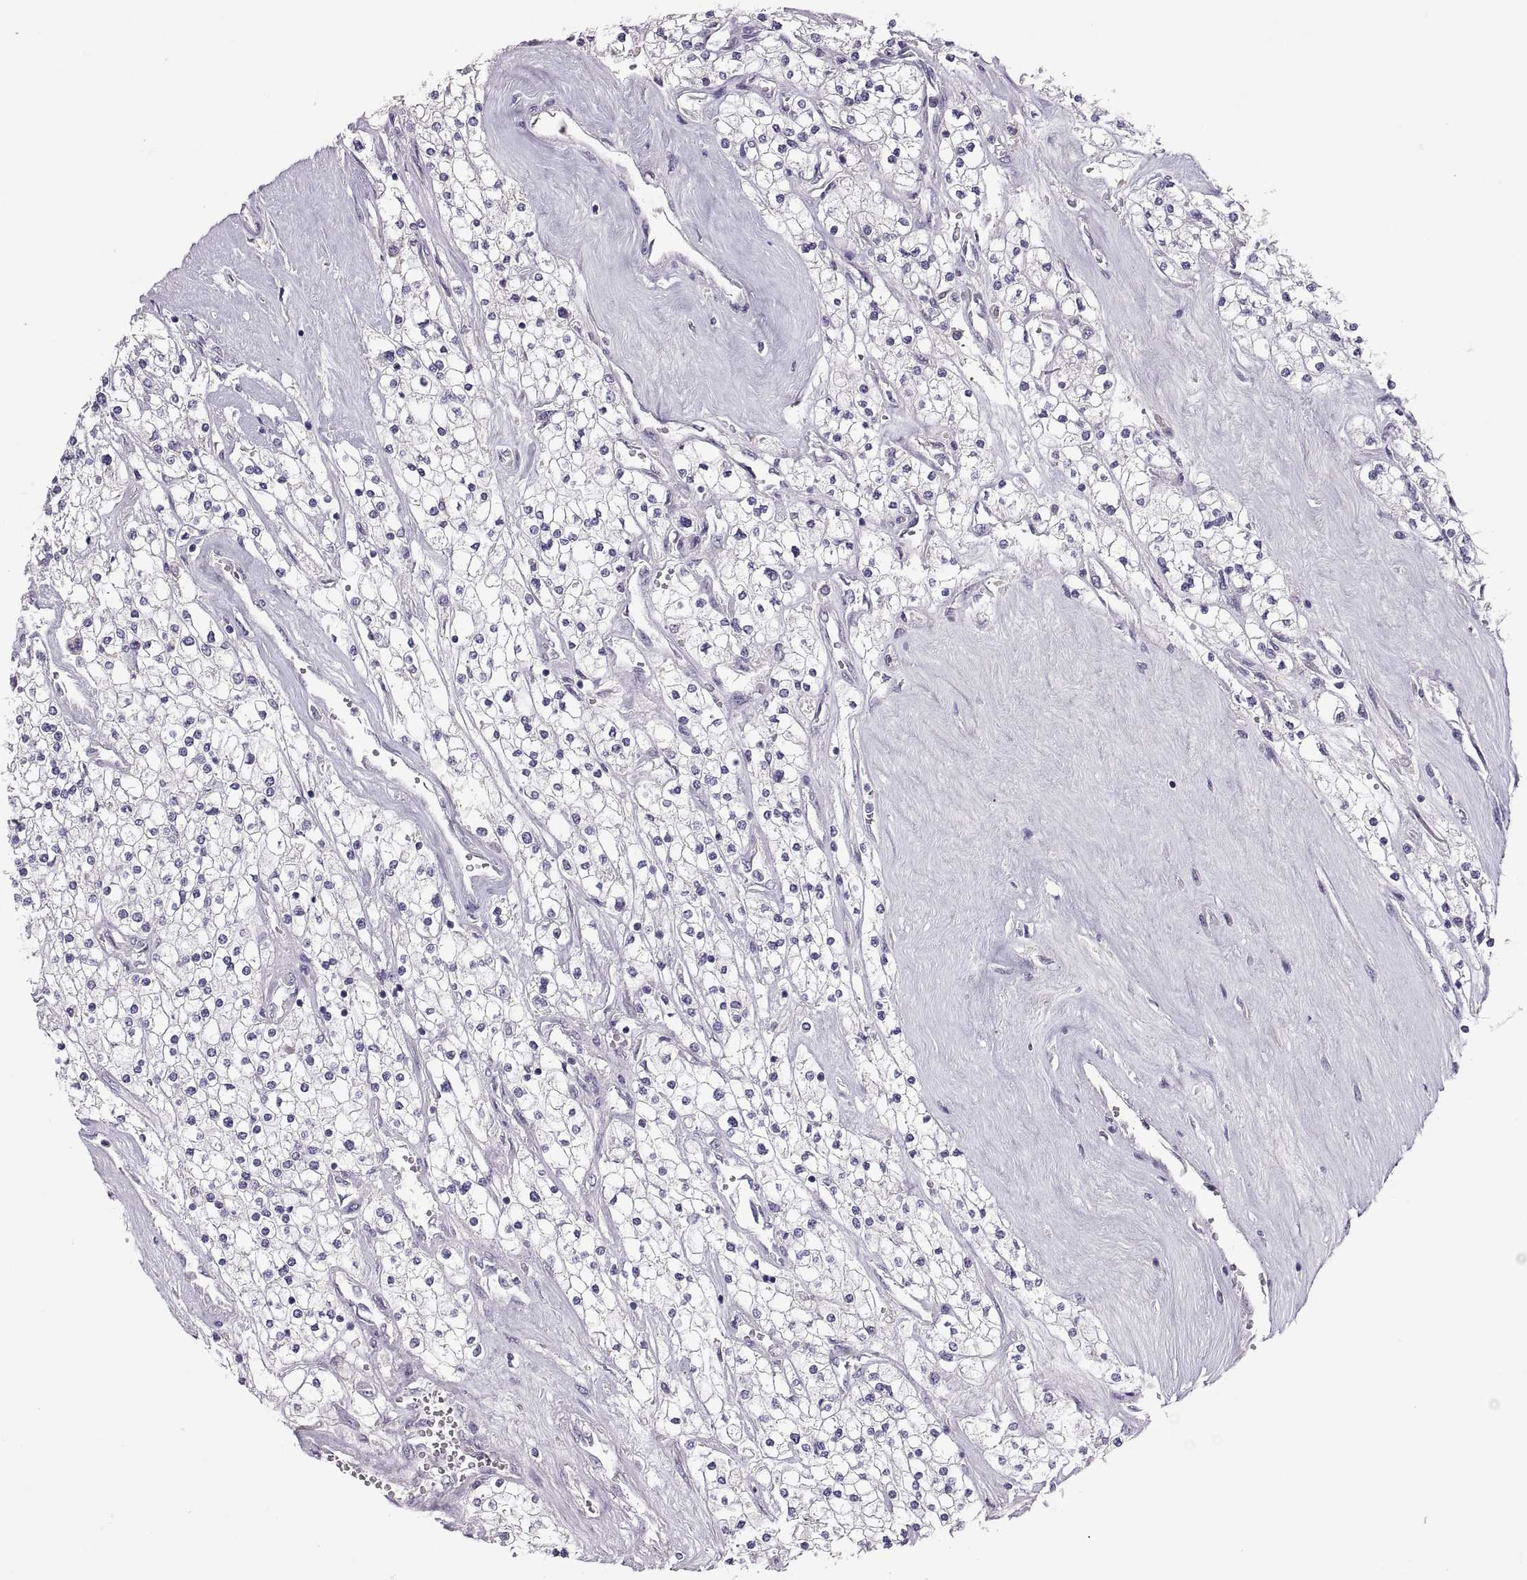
{"staining": {"intensity": "negative", "quantity": "none", "location": "none"}, "tissue": "renal cancer", "cell_type": "Tumor cells", "image_type": "cancer", "snomed": [{"axis": "morphology", "description": "Adenocarcinoma, NOS"}, {"axis": "topography", "description": "Kidney"}], "caption": "The histopathology image shows no staining of tumor cells in renal cancer.", "gene": "TBX19", "patient": {"sex": "male", "age": 80}}